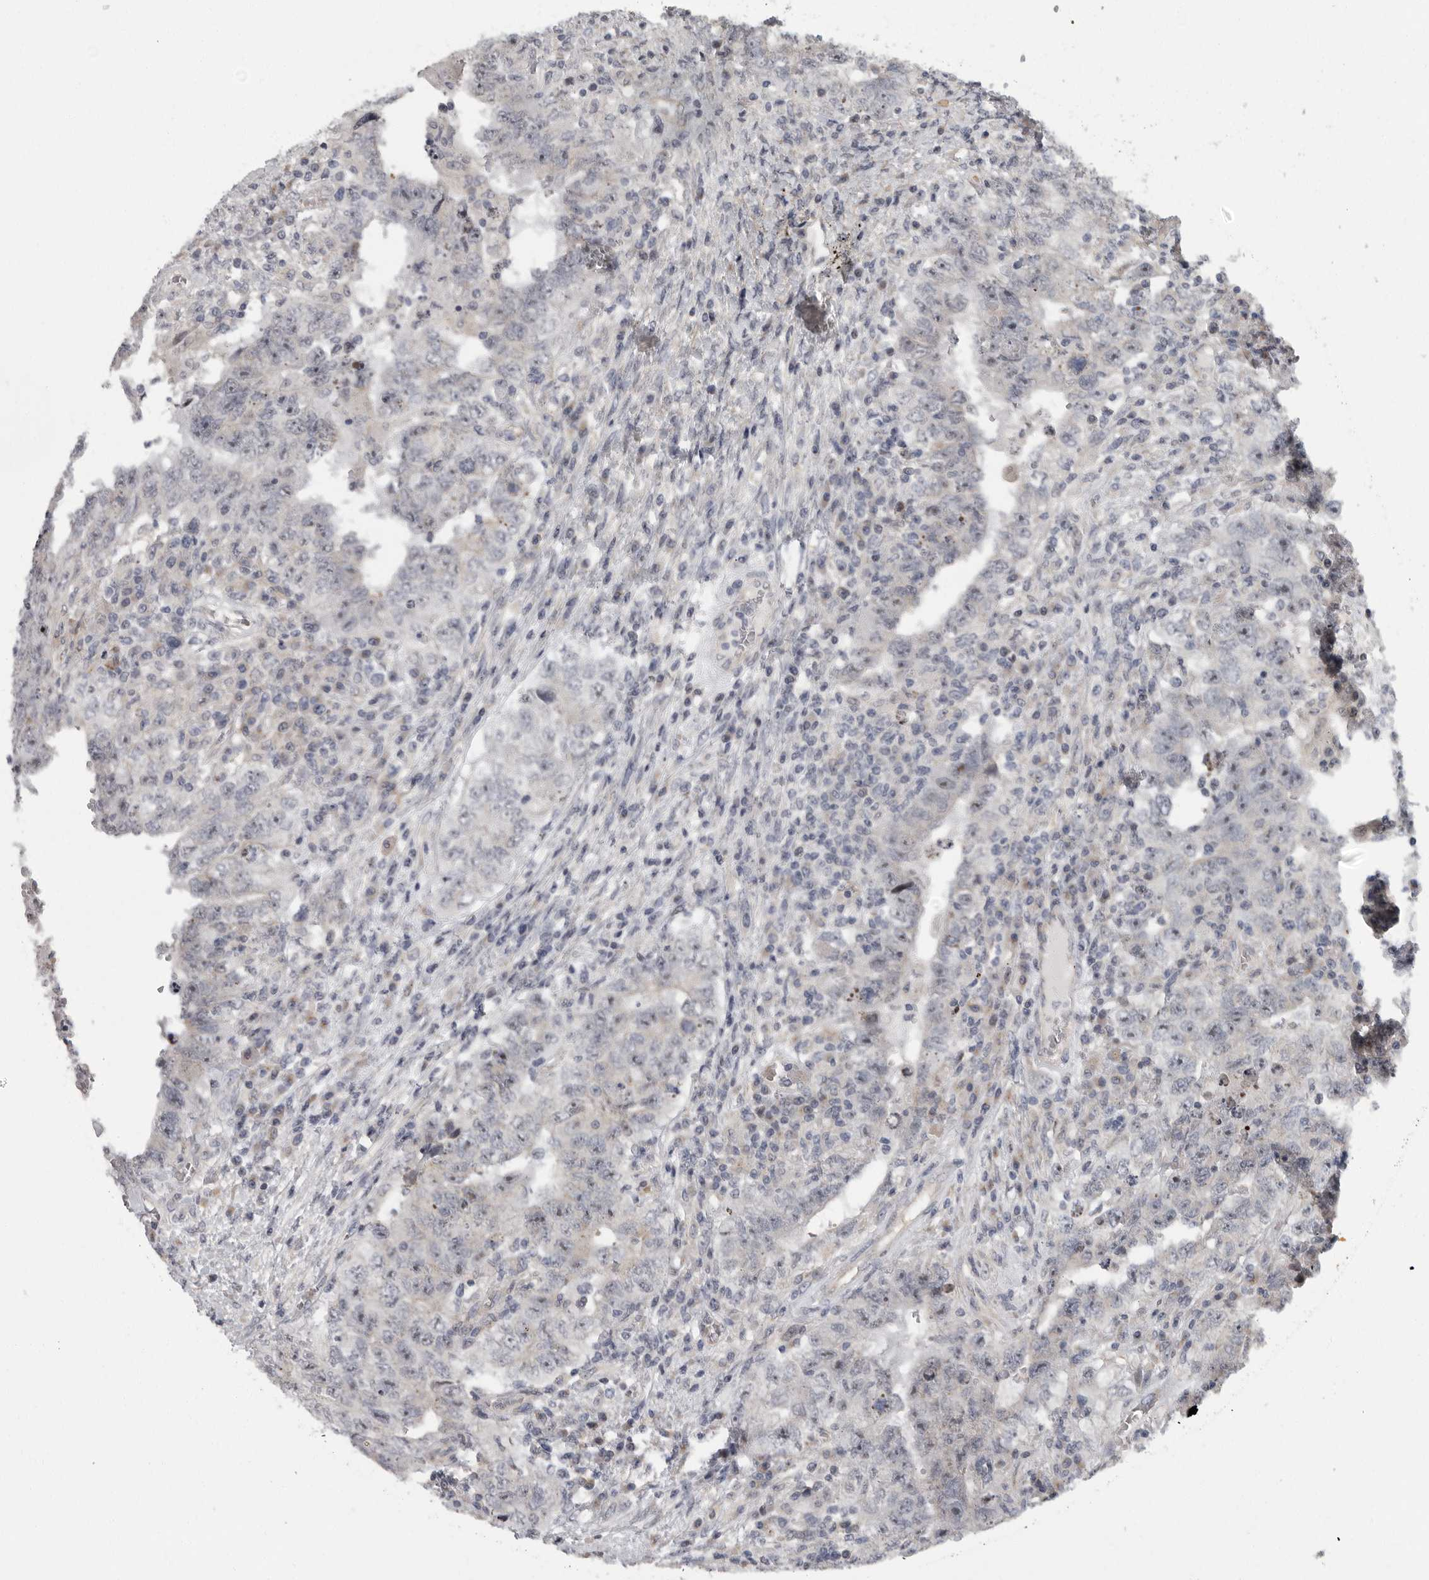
{"staining": {"intensity": "negative", "quantity": "none", "location": "none"}, "tissue": "testis cancer", "cell_type": "Tumor cells", "image_type": "cancer", "snomed": [{"axis": "morphology", "description": "Carcinoma, Embryonal, NOS"}, {"axis": "topography", "description": "Testis"}], "caption": "This is an immunohistochemistry (IHC) histopathology image of human testis cancer (embryonal carcinoma). There is no staining in tumor cells.", "gene": "PDCD11", "patient": {"sex": "male", "age": 26}}